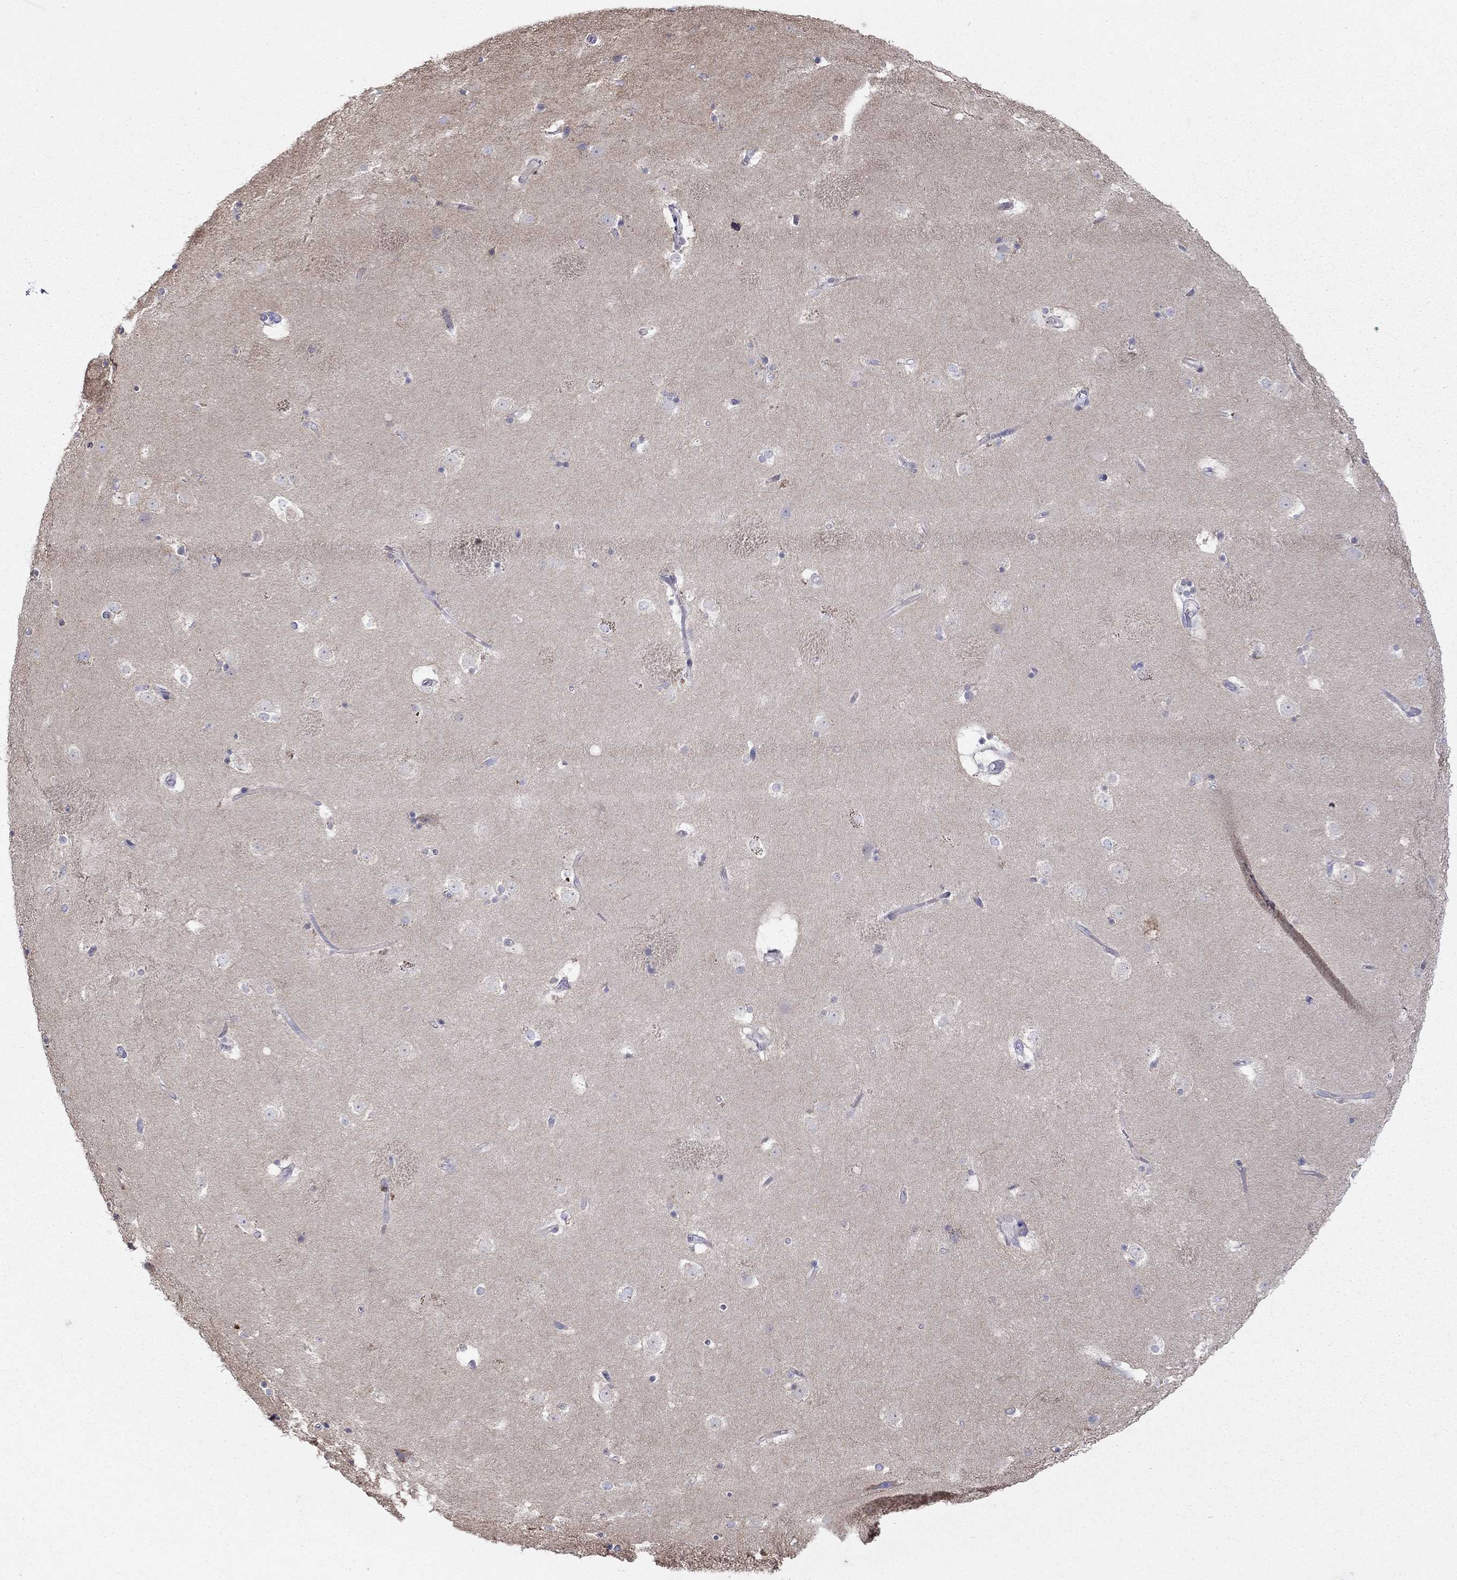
{"staining": {"intensity": "negative", "quantity": "none", "location": "none"}, "tissue": "caudate", "cell_type": "Glial cells", "image_type": "normal", "snomed": [{"axis": "morphology", "description": "Normal tissue, NOS"}, {"axis": "topography", "description": "Lateral ventricle wall"}], "caption": "An IHC photomicrograph of normal caudate is shown. There is no staining in glial cells of caudate.", "gene": "LONRF2", "patient": {"sex": "male", "age": 51}}